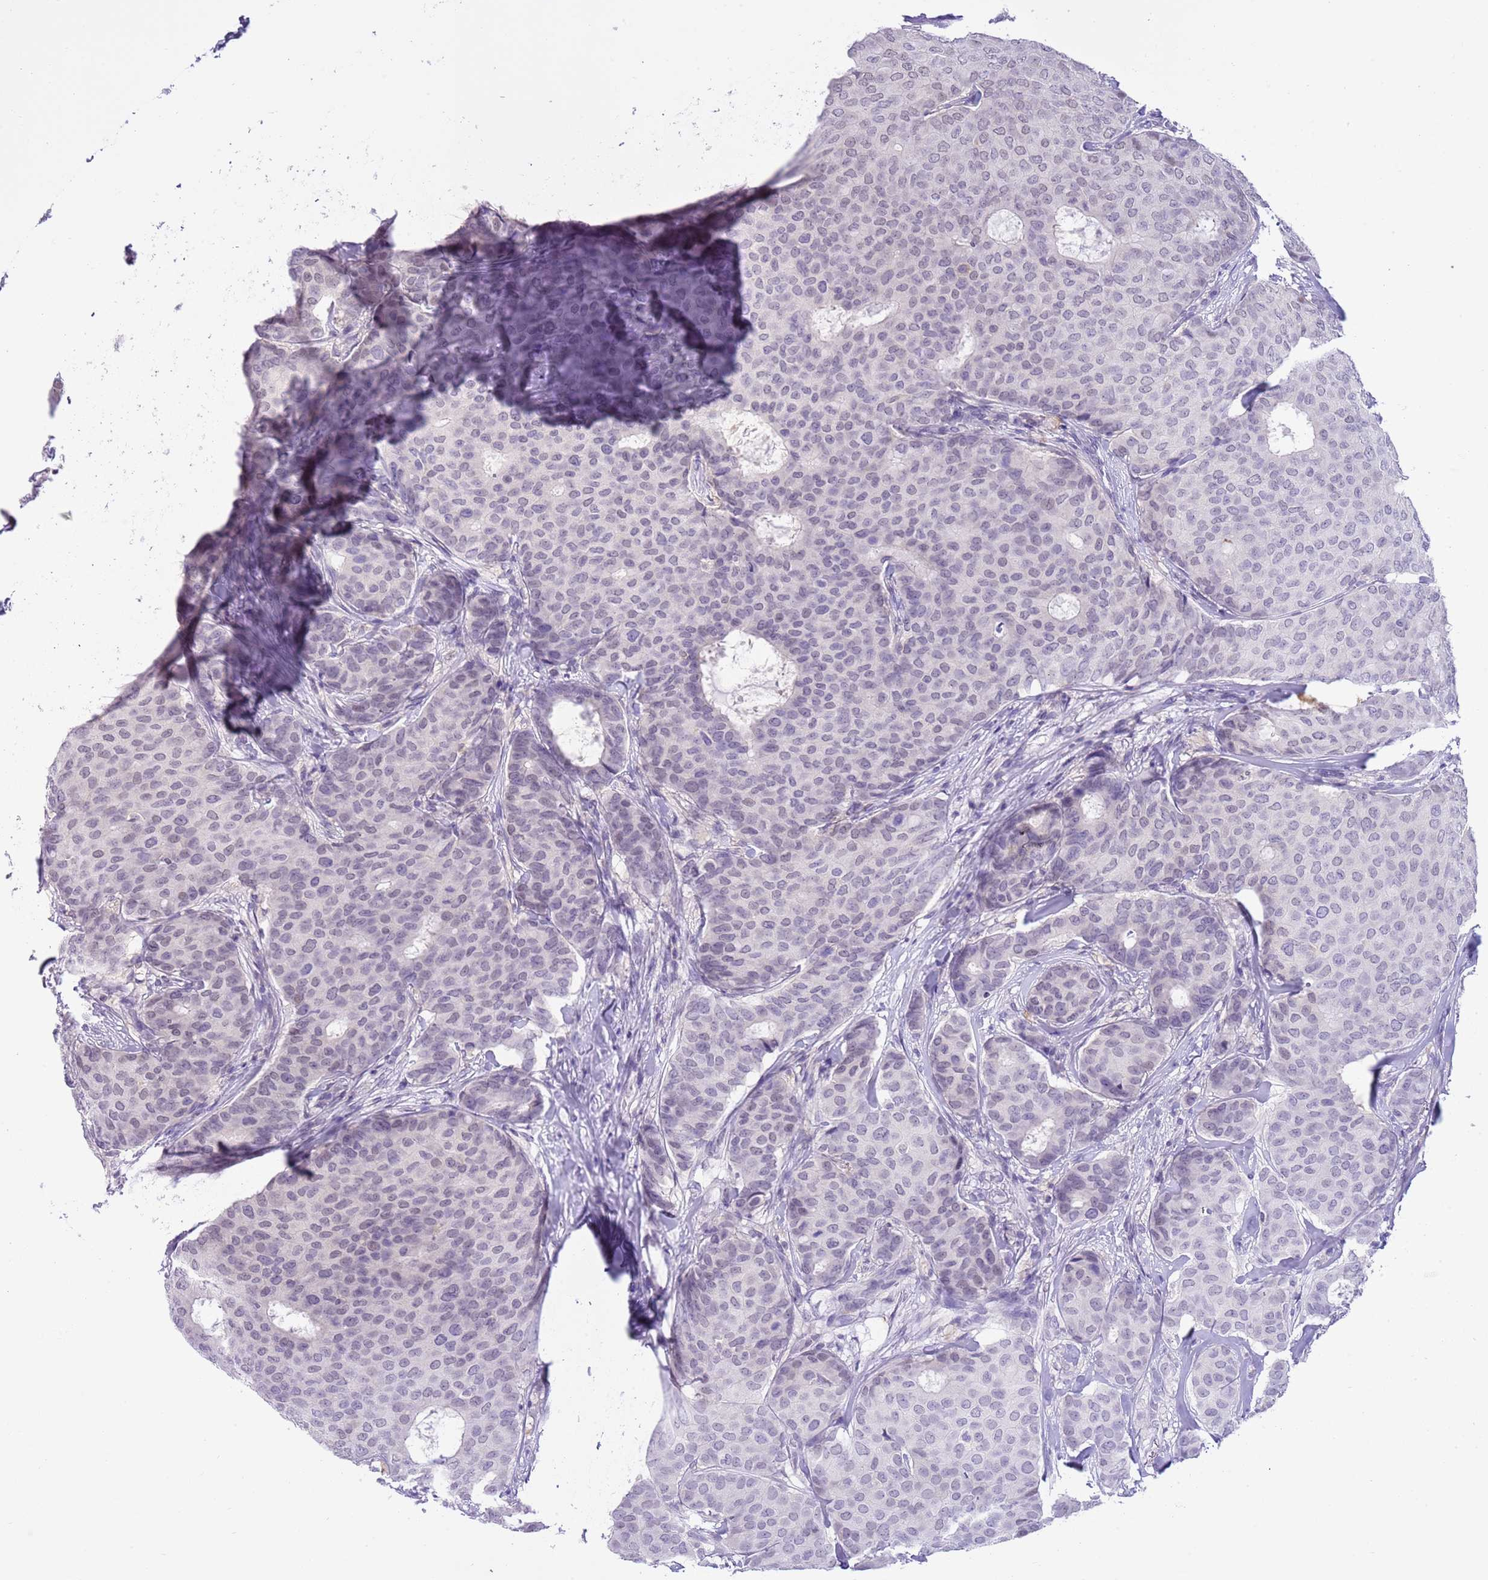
{"staining": {"intensity": "negative", "quantity": "none", "location": "none"}, "tissue": "breast cancer", "cell_type": "Tumor cells", "image_type": "cancer", "snomed": [{"axis": "morphology", "description": "Duct carcinoma"}, {"axis": "topography", "description": "Breast"}], "caption": "Breast cancer was stained to show a protein in brown. There is no significant positivity in tumor cells.", "gene": "PPP1R17", "patient": {"sex": "female", "age": 75}}